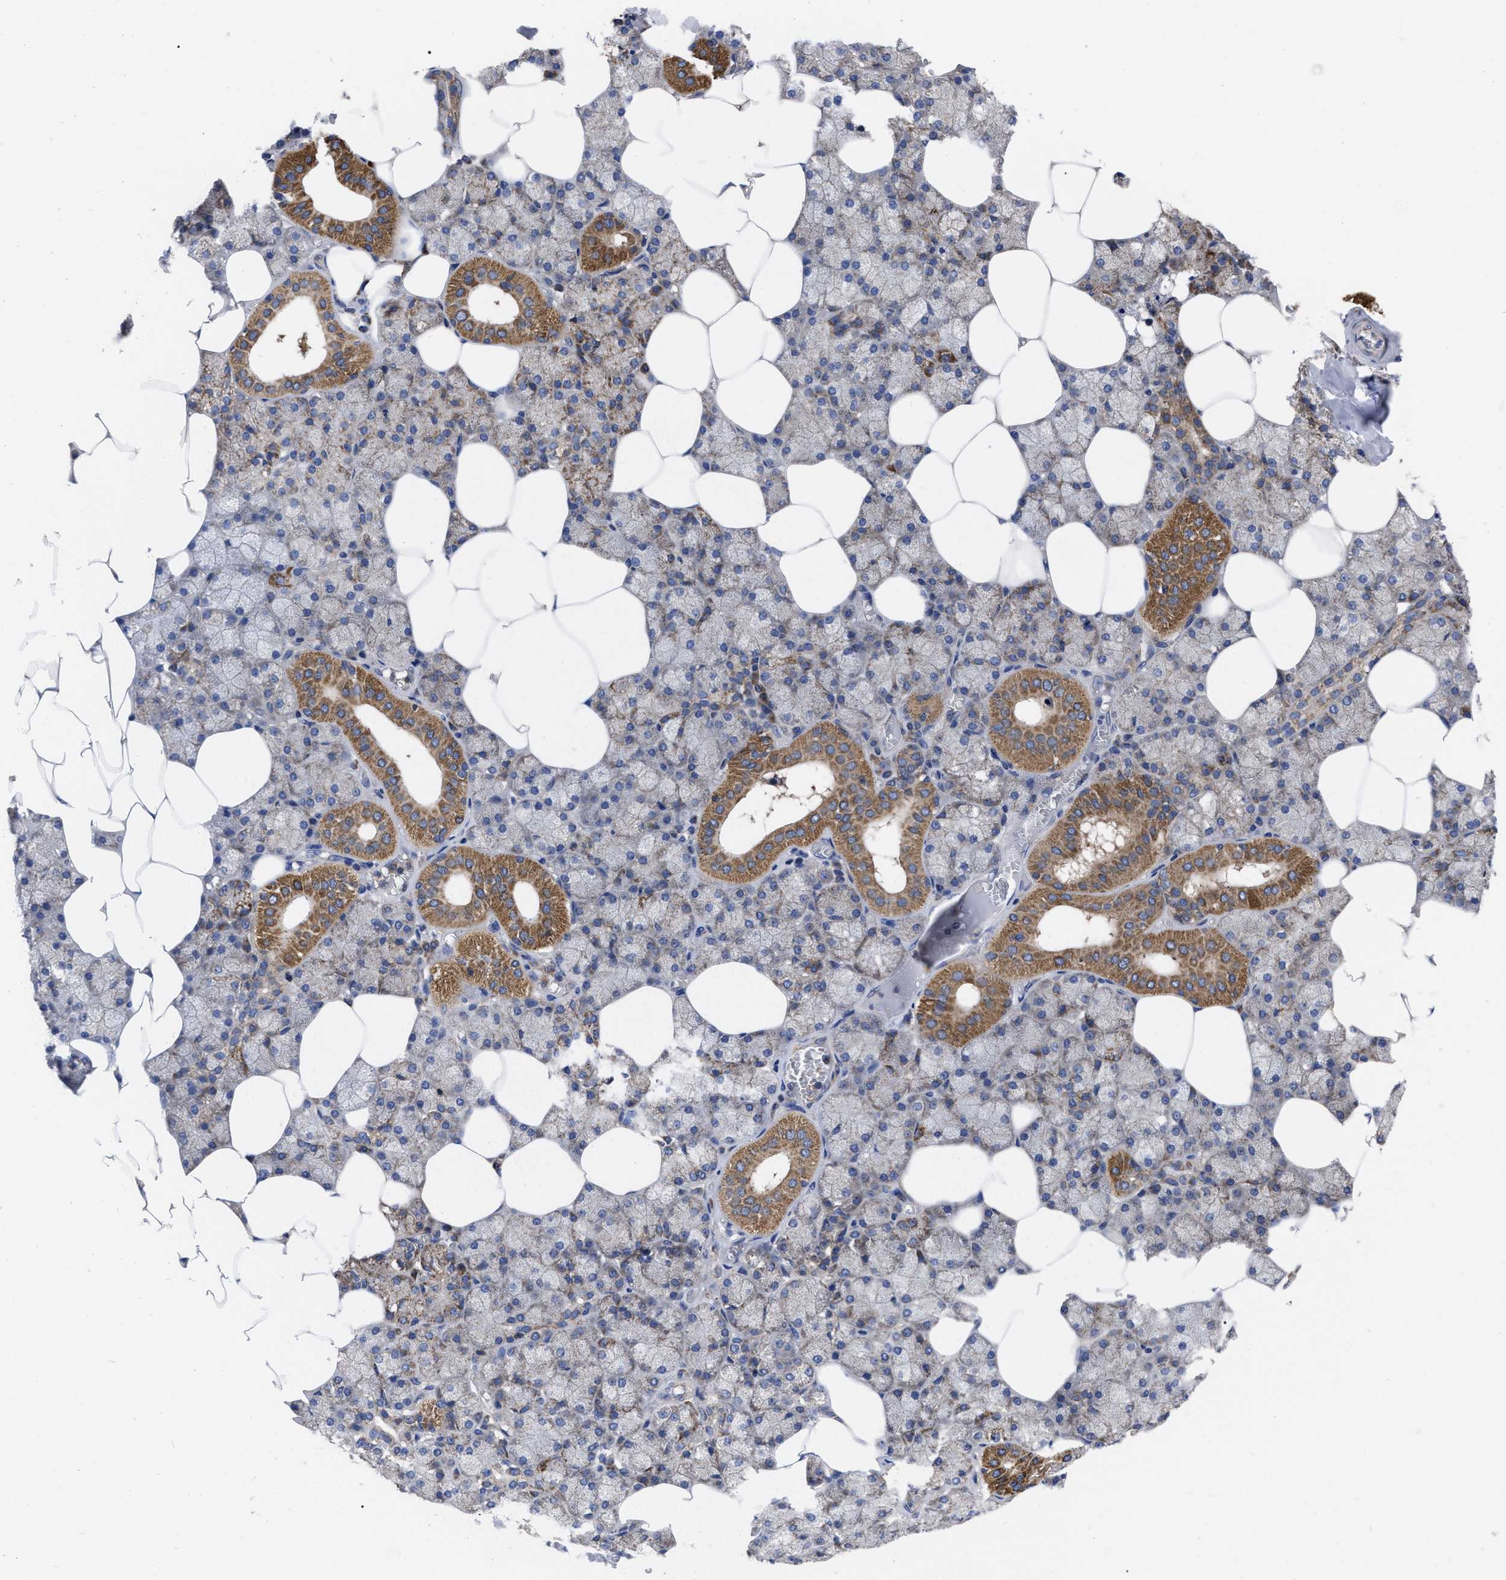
{"staining": {"intensity": "moderate", "quantity": "25%-75%", "location": "cytoplasmic/membranous"}, "tissue": "salivary gland", "cell_type": "Glandular cells", "image_type": "normal", "snomed": [{"axis": "morphology", "description": "Normal tissue, NOS"}, {"axis": "topography", "description": "Salivary gland"}], "caption": "The photomicrograph shows staining of normal salivary gland, revealing moderate cytoplasmic/membranous protein positivity (brown color) within glandular cells. Immunohistochemistry (ihc) stains the protein in brown and the nuclei are stained blue.", "gene": "CDKN2C", "patient": {"sex": "male", "age": 62}}